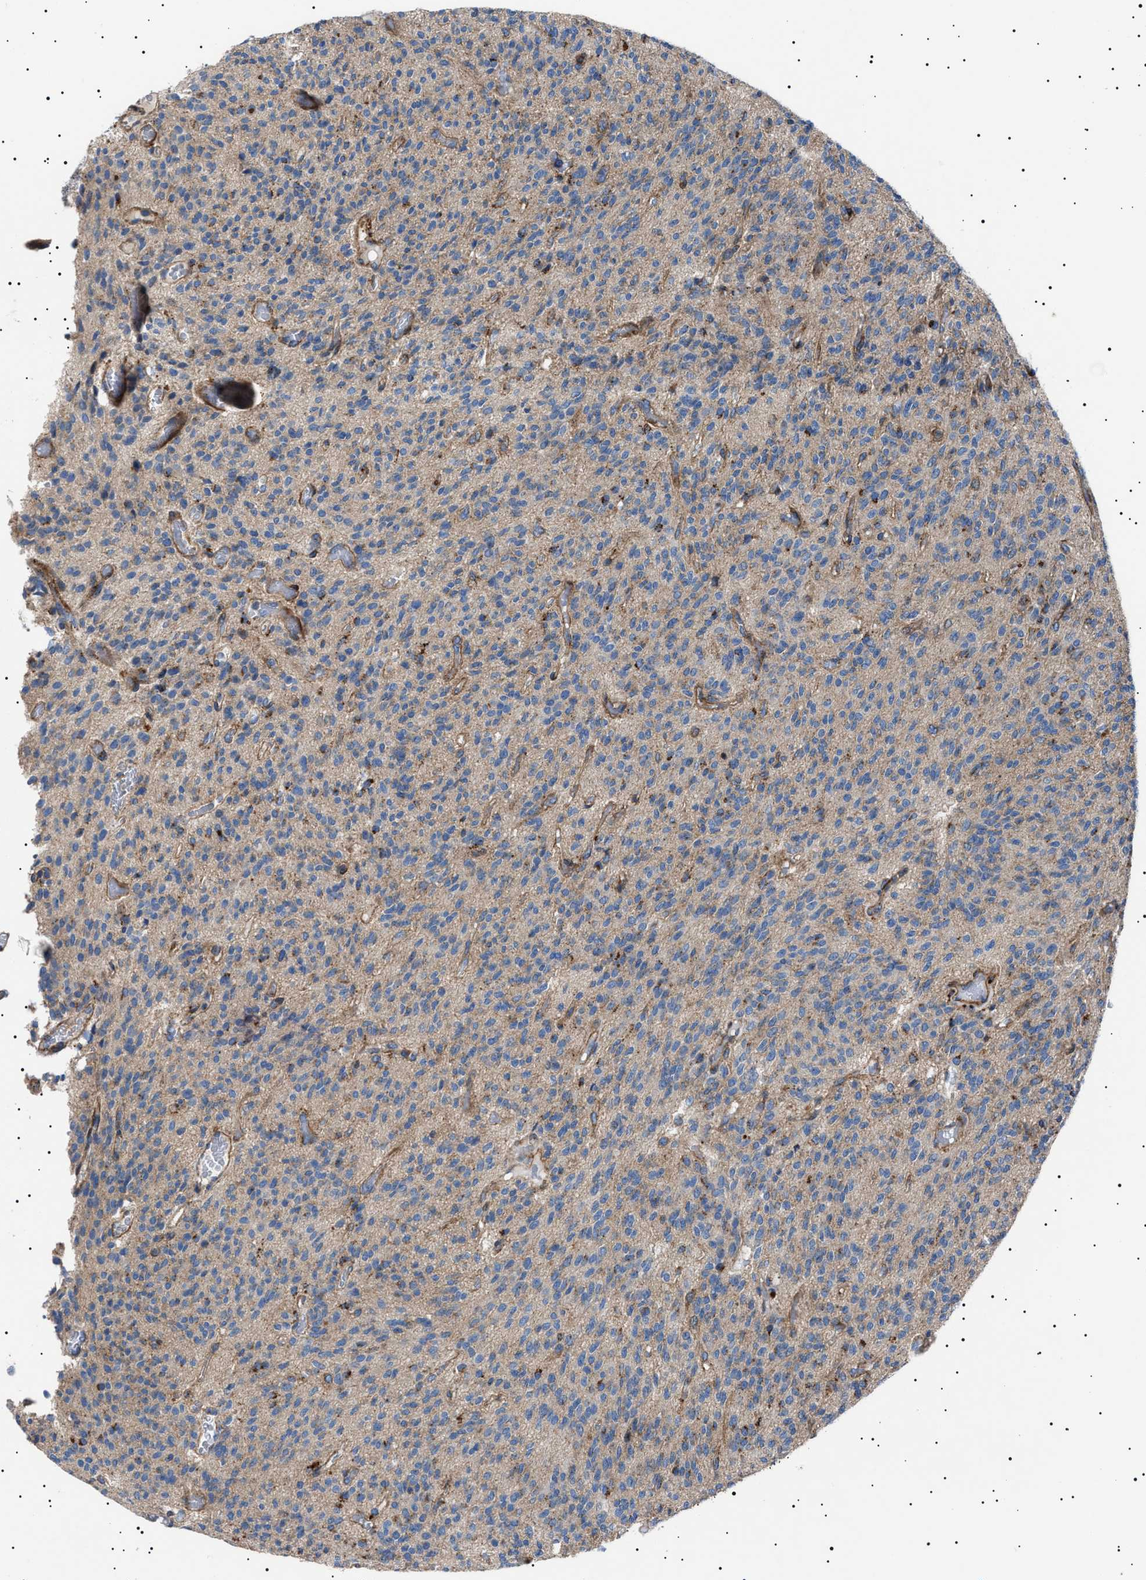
{"staining": {"intensity": "weak", "quantity": "<25%", "location": "cytoplasmic/membranous"}, "tissue": "glioma", "cell_type": "Tumor cells", "image_type": "cancer", "snomed": [{"axis": "morphology", "description": "Glioma, malignant, High grade"}, {"axis": "topography", "description": "Brain"}], "caption": "Immunohistochemistry image of neoplastic tissue: human glioma stained with DAB (3,3'-diaminobenzidine) demonstrates no significant protein positivity in tumor cells.", "gene": "NEU1", "patient": {"sex": "male", "age": 34}}